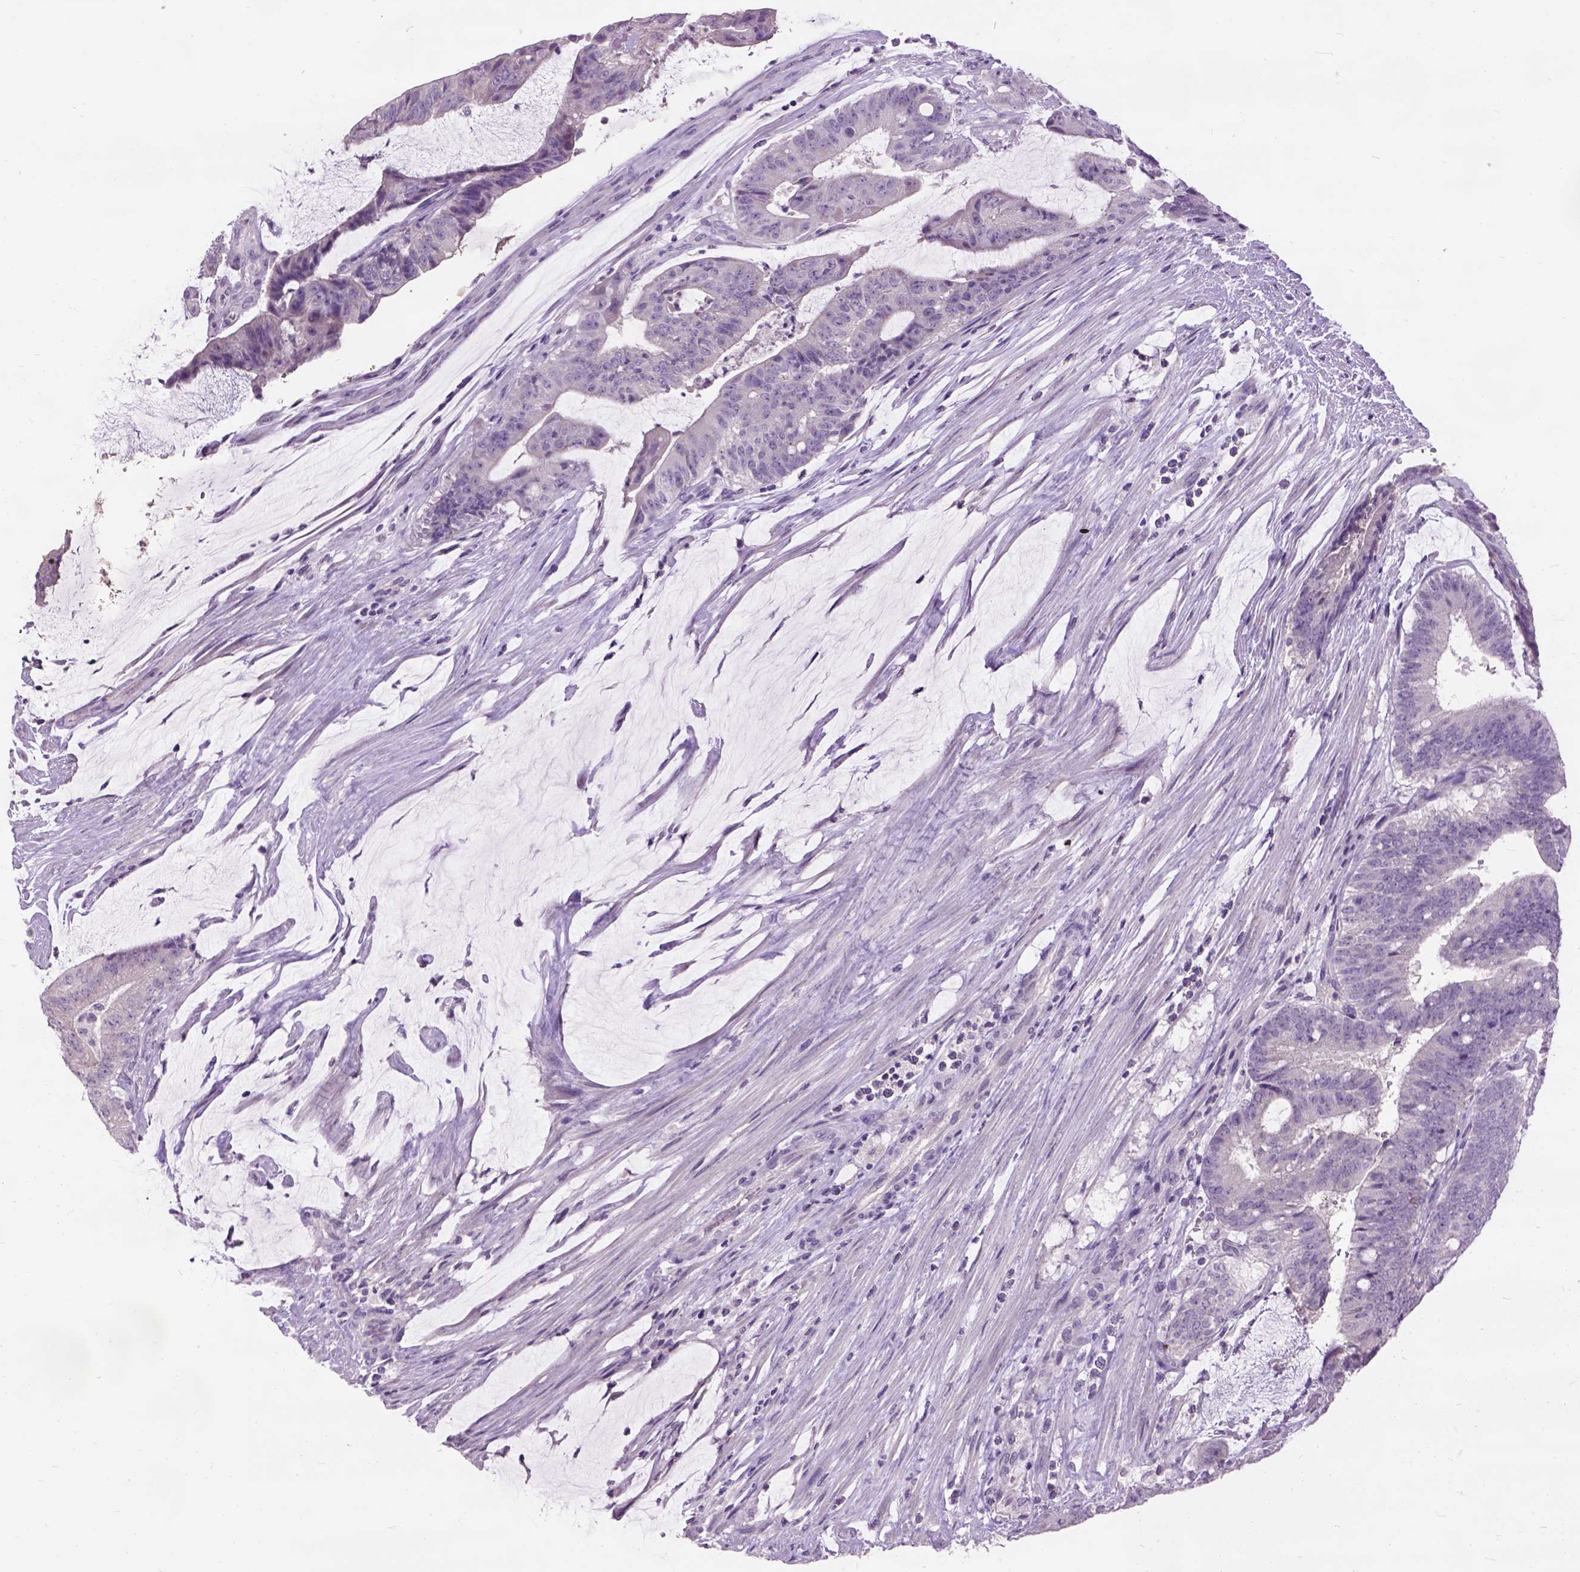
{"staining": {"intensity": "negative", "quantity": "none", "location": "none"}, "tissue": "colorectal cancer", "cell_type": "Tumor cells", "image_type": "cancer", "snomed": [{"axis": "morphology", "description": "Adenocarcinoma, NOS"}, {"axis": "topography", "description": "Colon"}], "caption": "The photomicrograph exhibits no significant expression in tumor cells of colorectal cancer (adenocarcinoma).", "gene": "MAPT", "patient": {"sex": "female", "age": 43}}